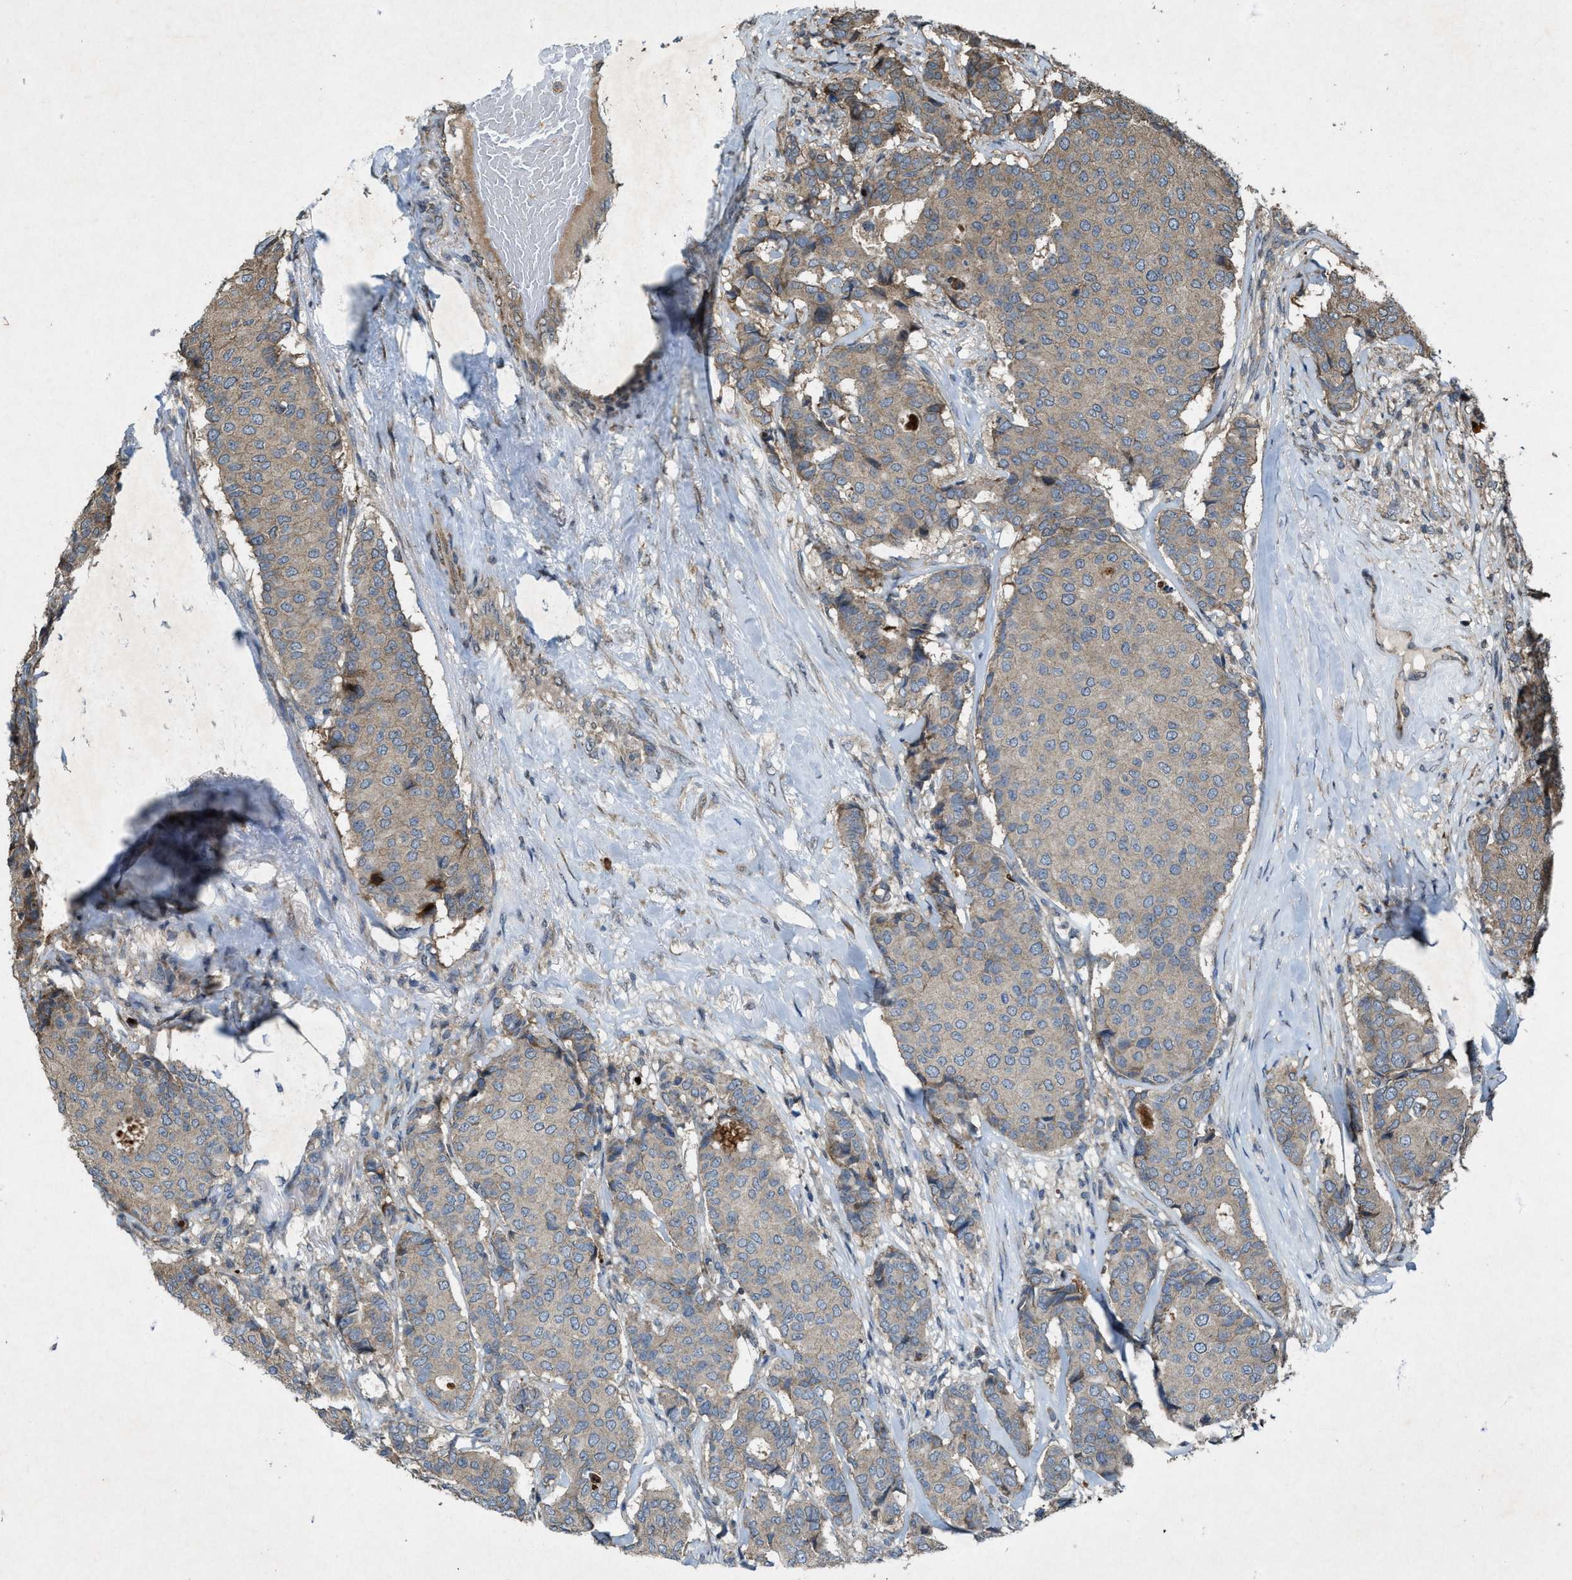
{"staining": {"intensity": "weak", "quantity": "25%-75%", "location": "cytoplasmic/membranous"}, "tissue": "breast cancer", "cell_type": "Tumor cells", "image_type": "cancer", "snomed": [{"axis": "morphology", "description": "Duct carcinoma"}, {"axis": "topography", "description": "Breast"}], "caption": "A histopathology image of human infiltrating ductal carcinoma (breast) stained for a protein demonstrates weak cytoplasmic/membranous brown staining in tumor cells.", "gene": "PDP2", "patient": {"sex": "female", "age": 75}}